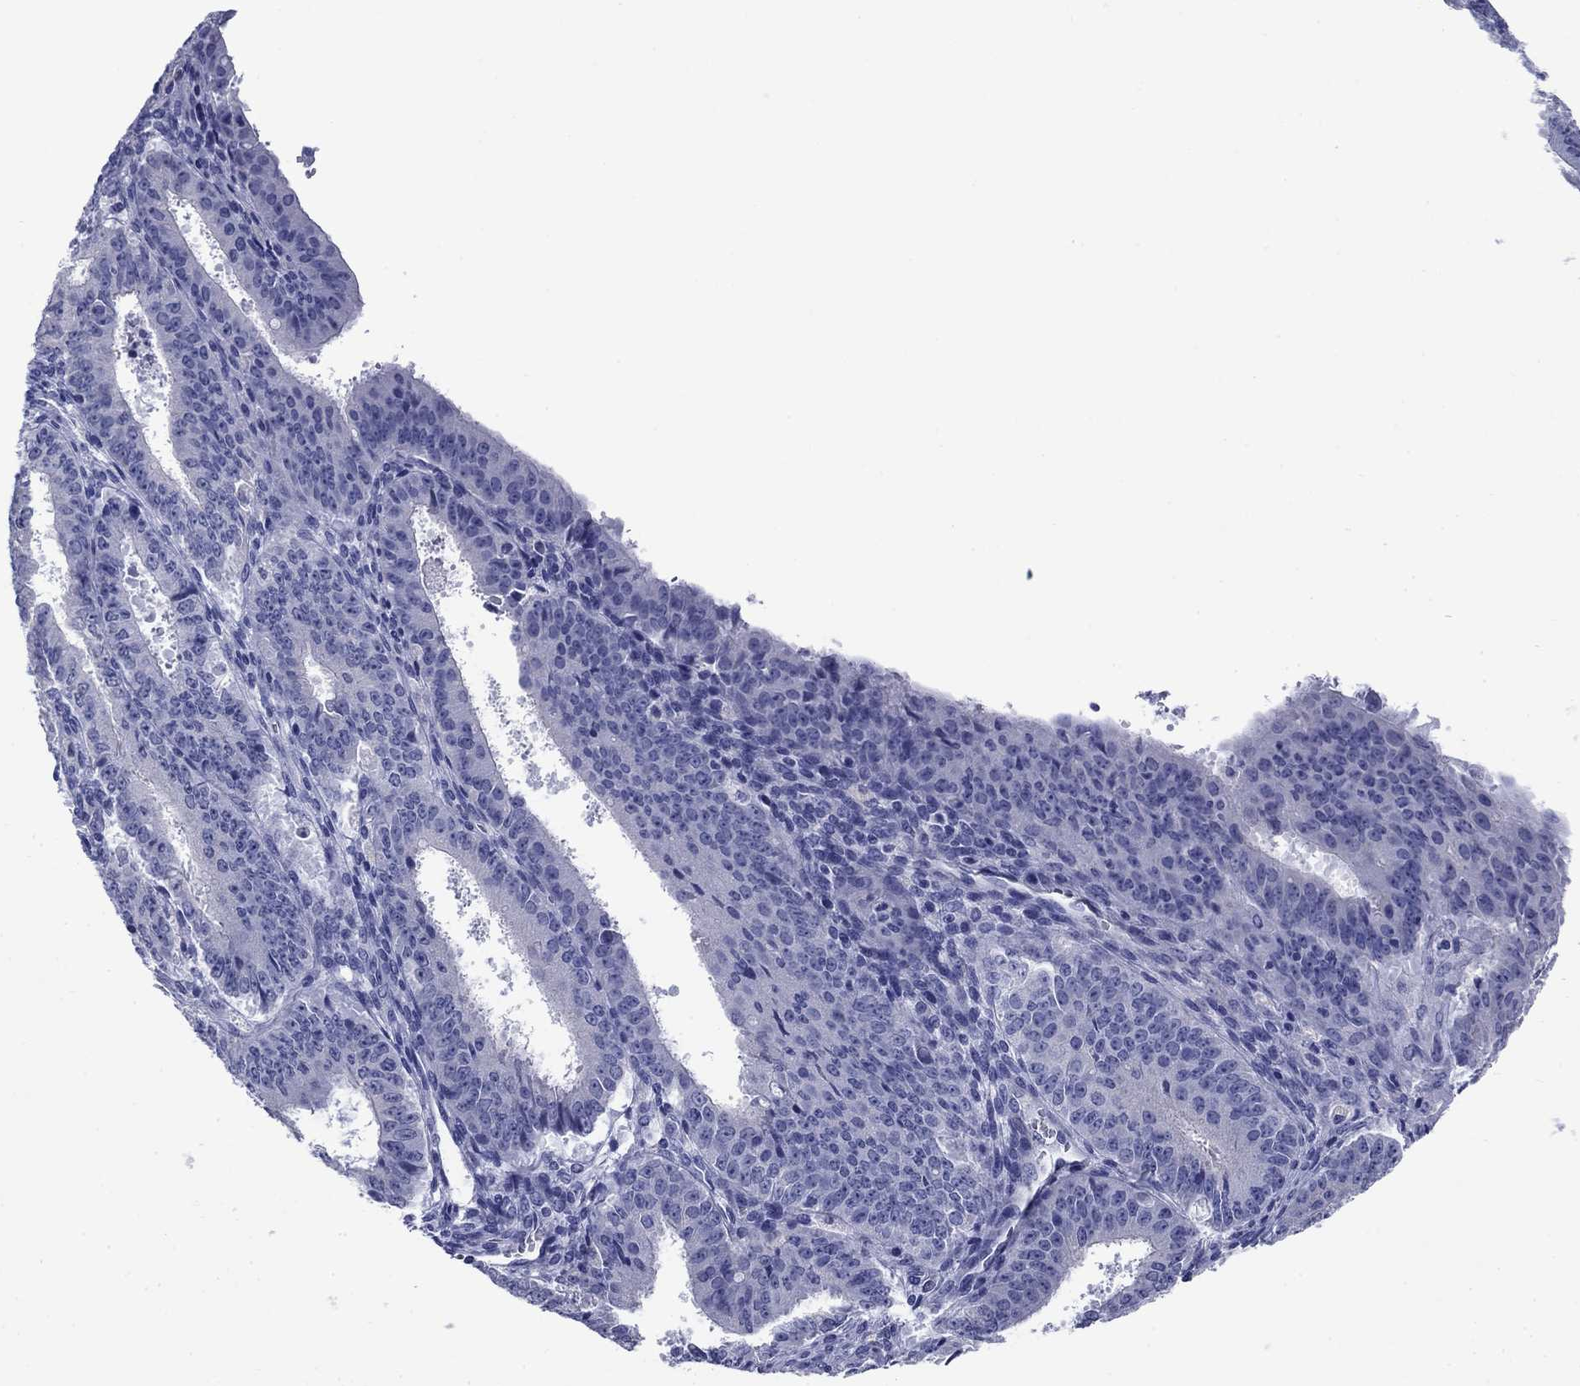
{"staining": {"intensity": "negative", "quantity": "none", "location": "none"}, "tissue": "ovarian cancer", "cell_type": "Tumor cells", "image_type": "cancer", "snomed": [{"axis": "morphology", "description": "Carcinoma, endometroid"}, {"axis": "topography", "description": "Ovary"}], "caption": "DAB (3,3'-diaminobenzidine) immunohistochemical staining of ovarian endometroid carcinoma exhibits no significant staining in tumor cells.", "gene": "PRKCG", "patient": {"sex": "female", "age": 42}}